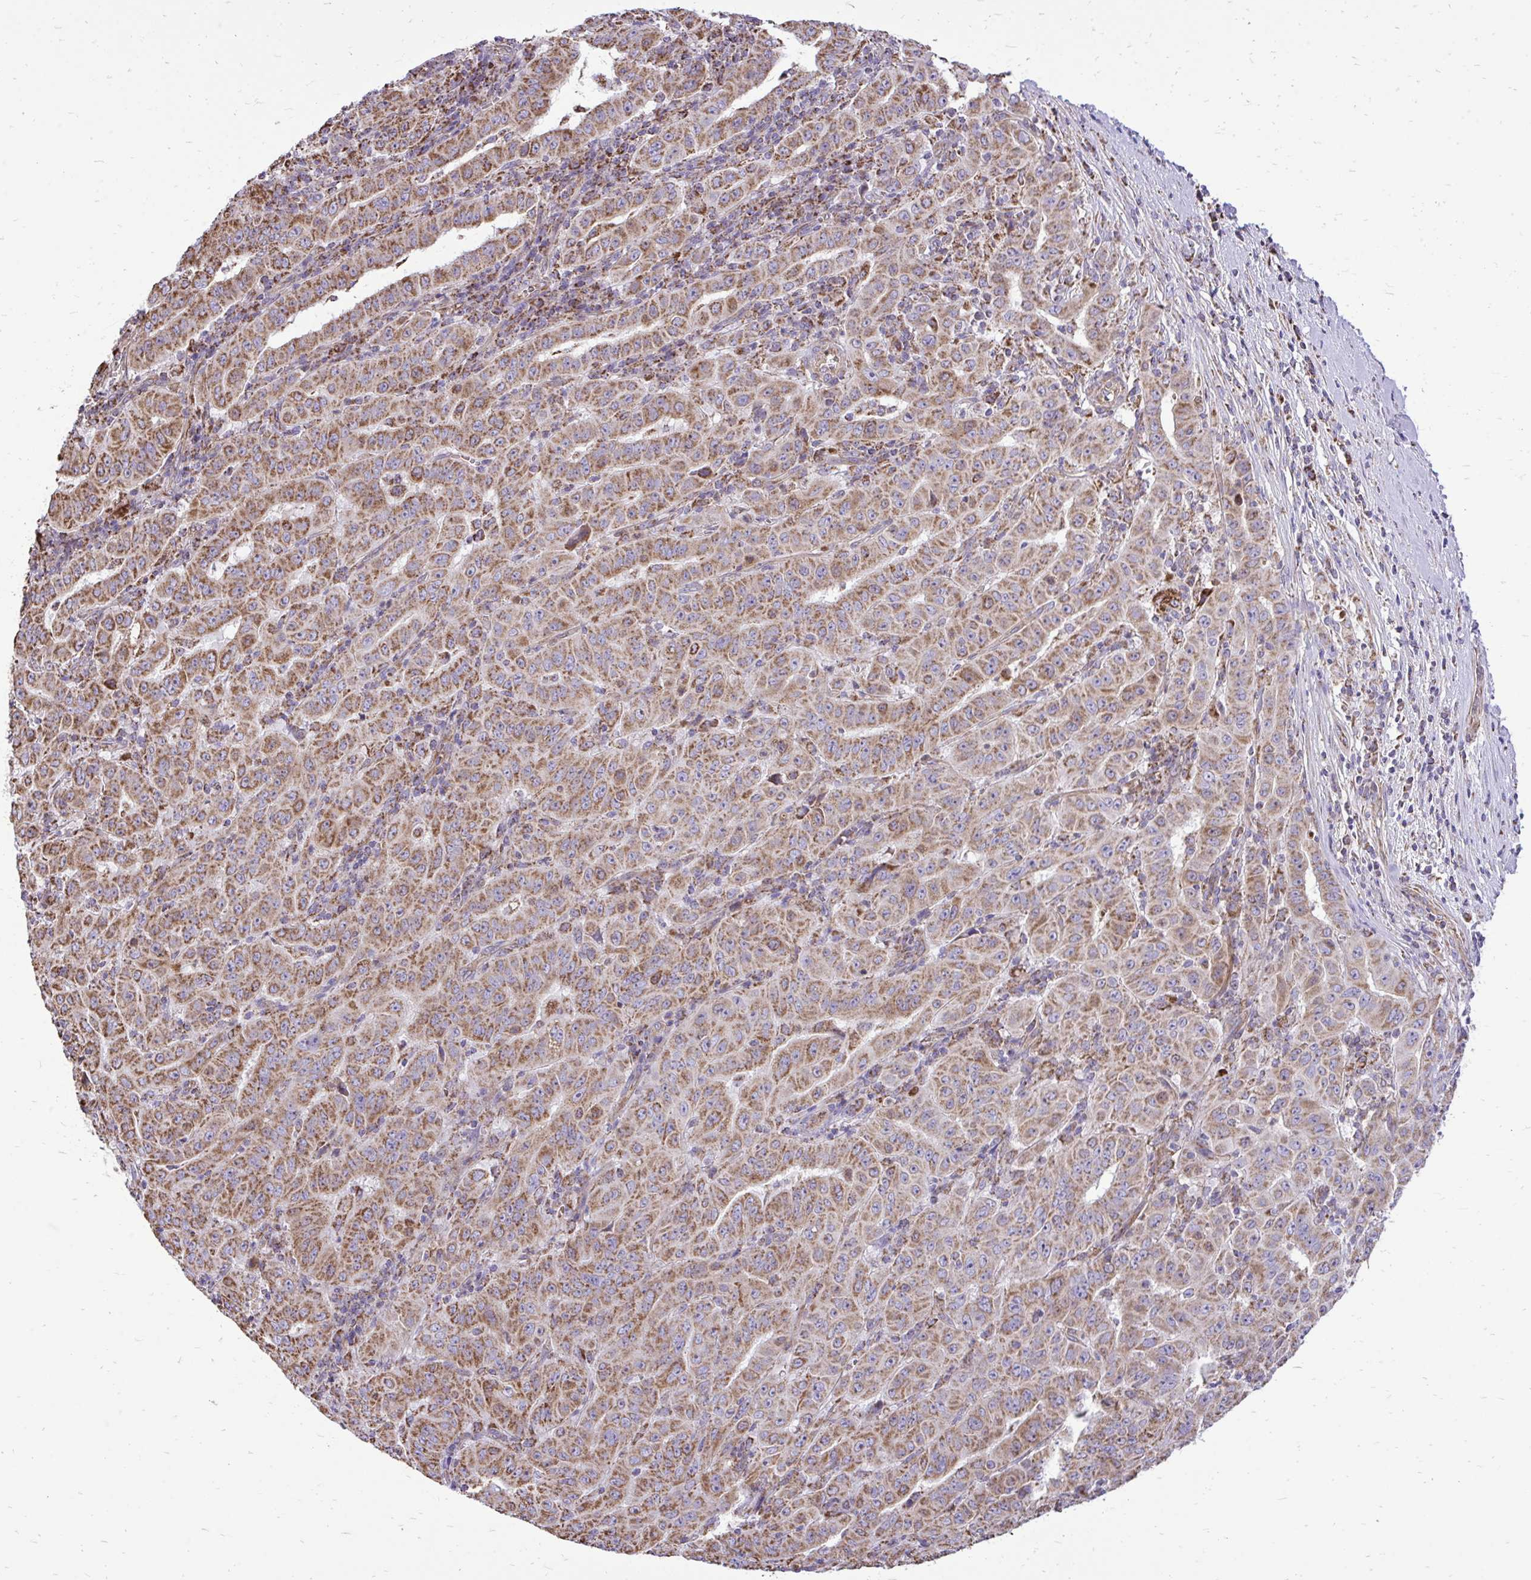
{"staining": {"intensity": "moderate", "quantity": ">75%", "location": "cytoplasmic/membranous"}, "tissue": "pancreatic cancer", "cell_type": "Tumor cells", "image_type": "cancer", "snomed": [{"axis": "morphology", "description": "Adenocarcinoma, NOS"}, {"axis": "topography", "description": "Pancreas"}], "caption": "Approximately >75% of tumor cells in human pancreatic adenocarcinoma demonstrate moderate cytoplasmic/membranous protein positivity as visualized by brown immunohistochemical staining.", "gene": "UBE2C", "patient": {"sex": "male", "age": 63}}